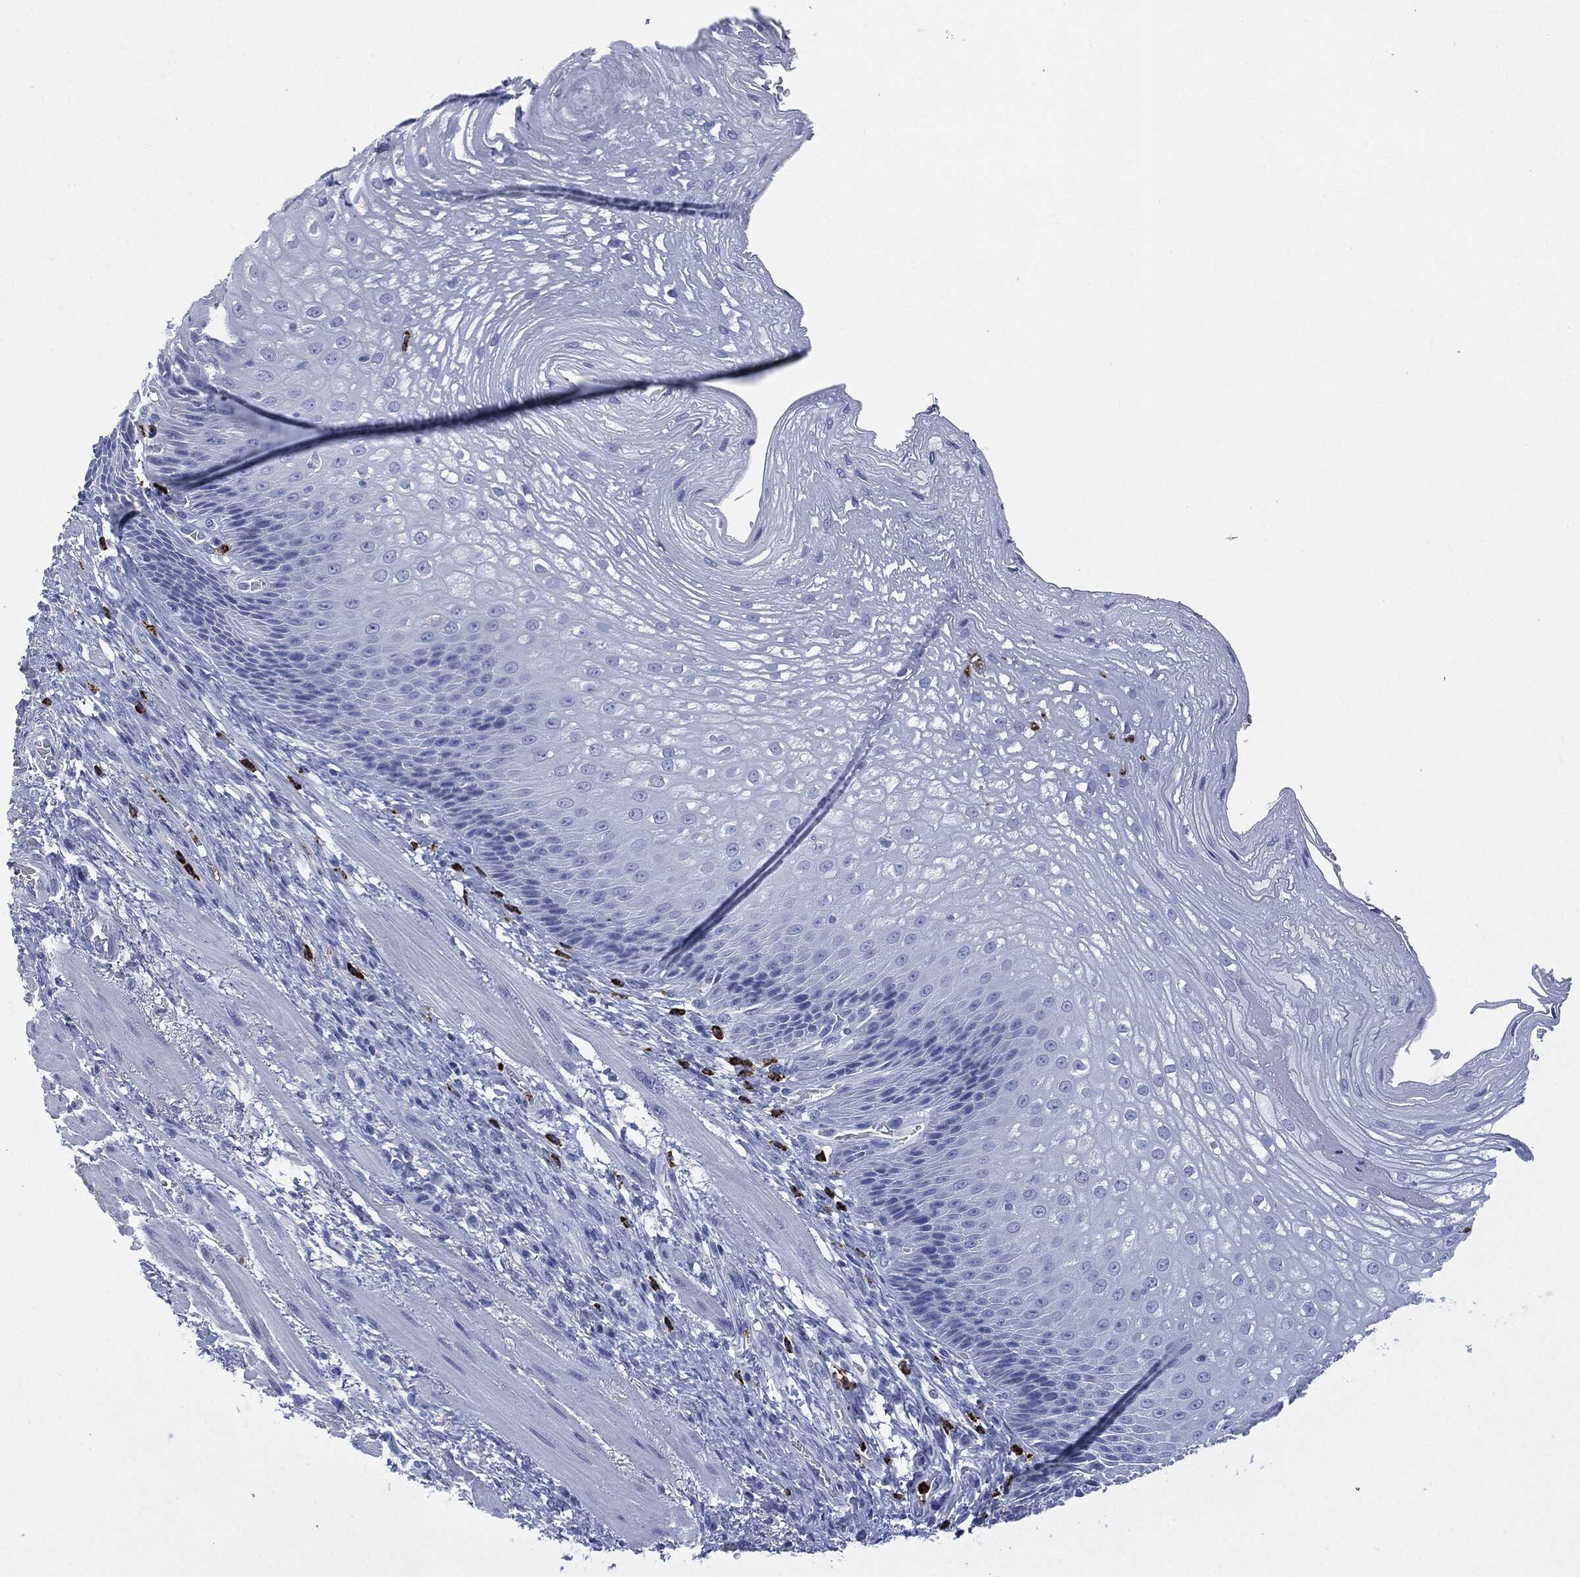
{"staining": {"intensity": "negative", "quantity": "none", "location": "none"}, "tissue": "esophagus", "cell_type": "Squamous epithelial cells", "image_type": "normal", "snomed": [{"axis": "morphology", "description": "Normal tissue, NOS"}, {"axis": "topography", "description": "Esophagus"}], "caption": "Immunohistochemical staining of unremarkable esophagus shows no significant positivity in squamous epithelial cells.", "gene": "CEACAM8", "patient": {"sex": "male", "age": 63}}